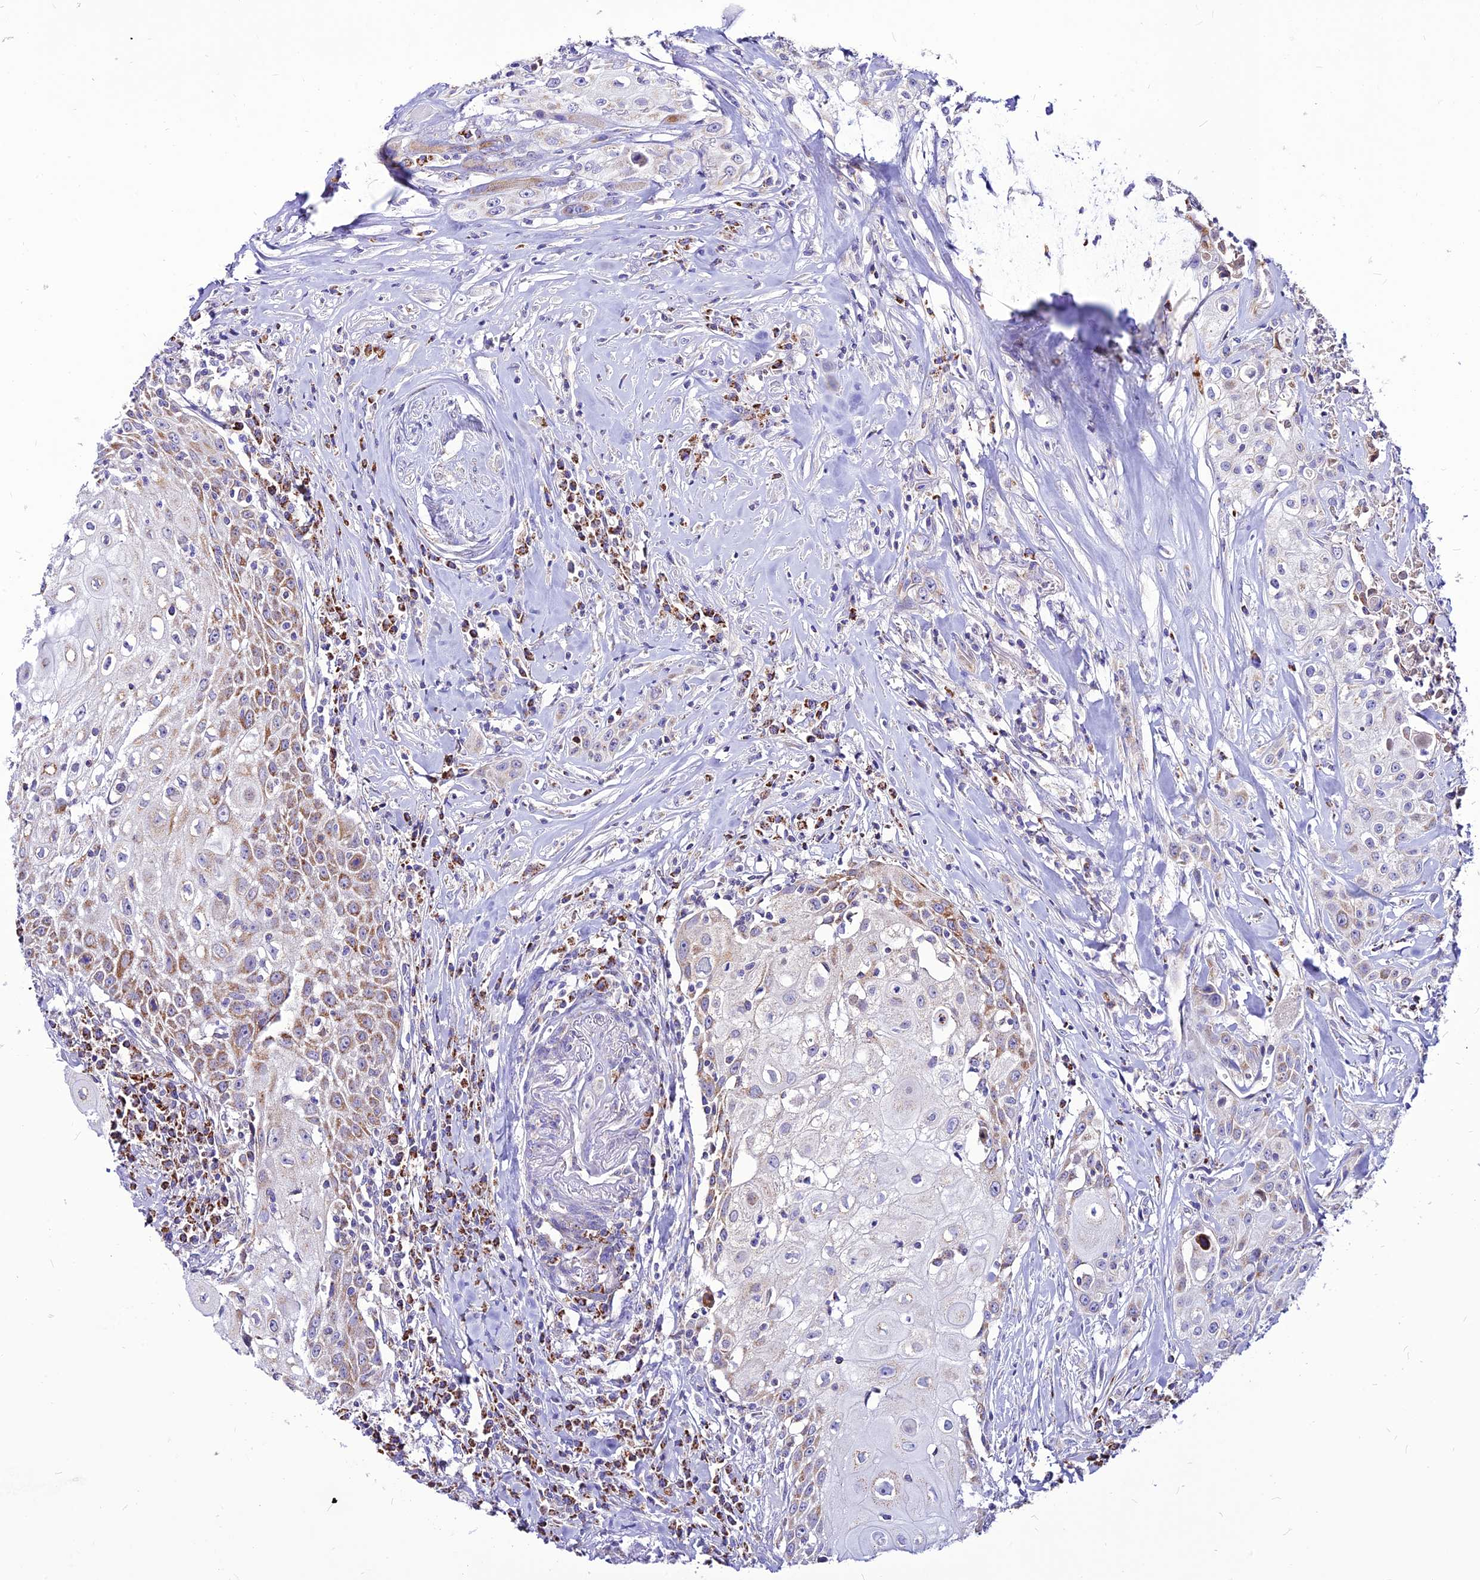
{"staining": {"intensity": "weak", "quantity": ">75%", "location": "cytoplasmic/membranous"}, "tissue": "head and neck cancer", "cell_type": "Tumor cells", "image_type": "cancer", "snomed": [{"axis": "morphology", "description": "Squamous cell carcinoma, NOS"}, {"axis": "topography", "description": "Oral tissue"}, {"axis": "topography", "description": "Head-Neck"}], "caption": "About >75% of tumor cells in human head and neck squamous cell carcinoma exhibit weak cytoplasmic/membranous protein positivity as visualized by brown immunohistochemical staining.", "gene": "ECI1", "patient": {"sex": "female", "age": 82}}